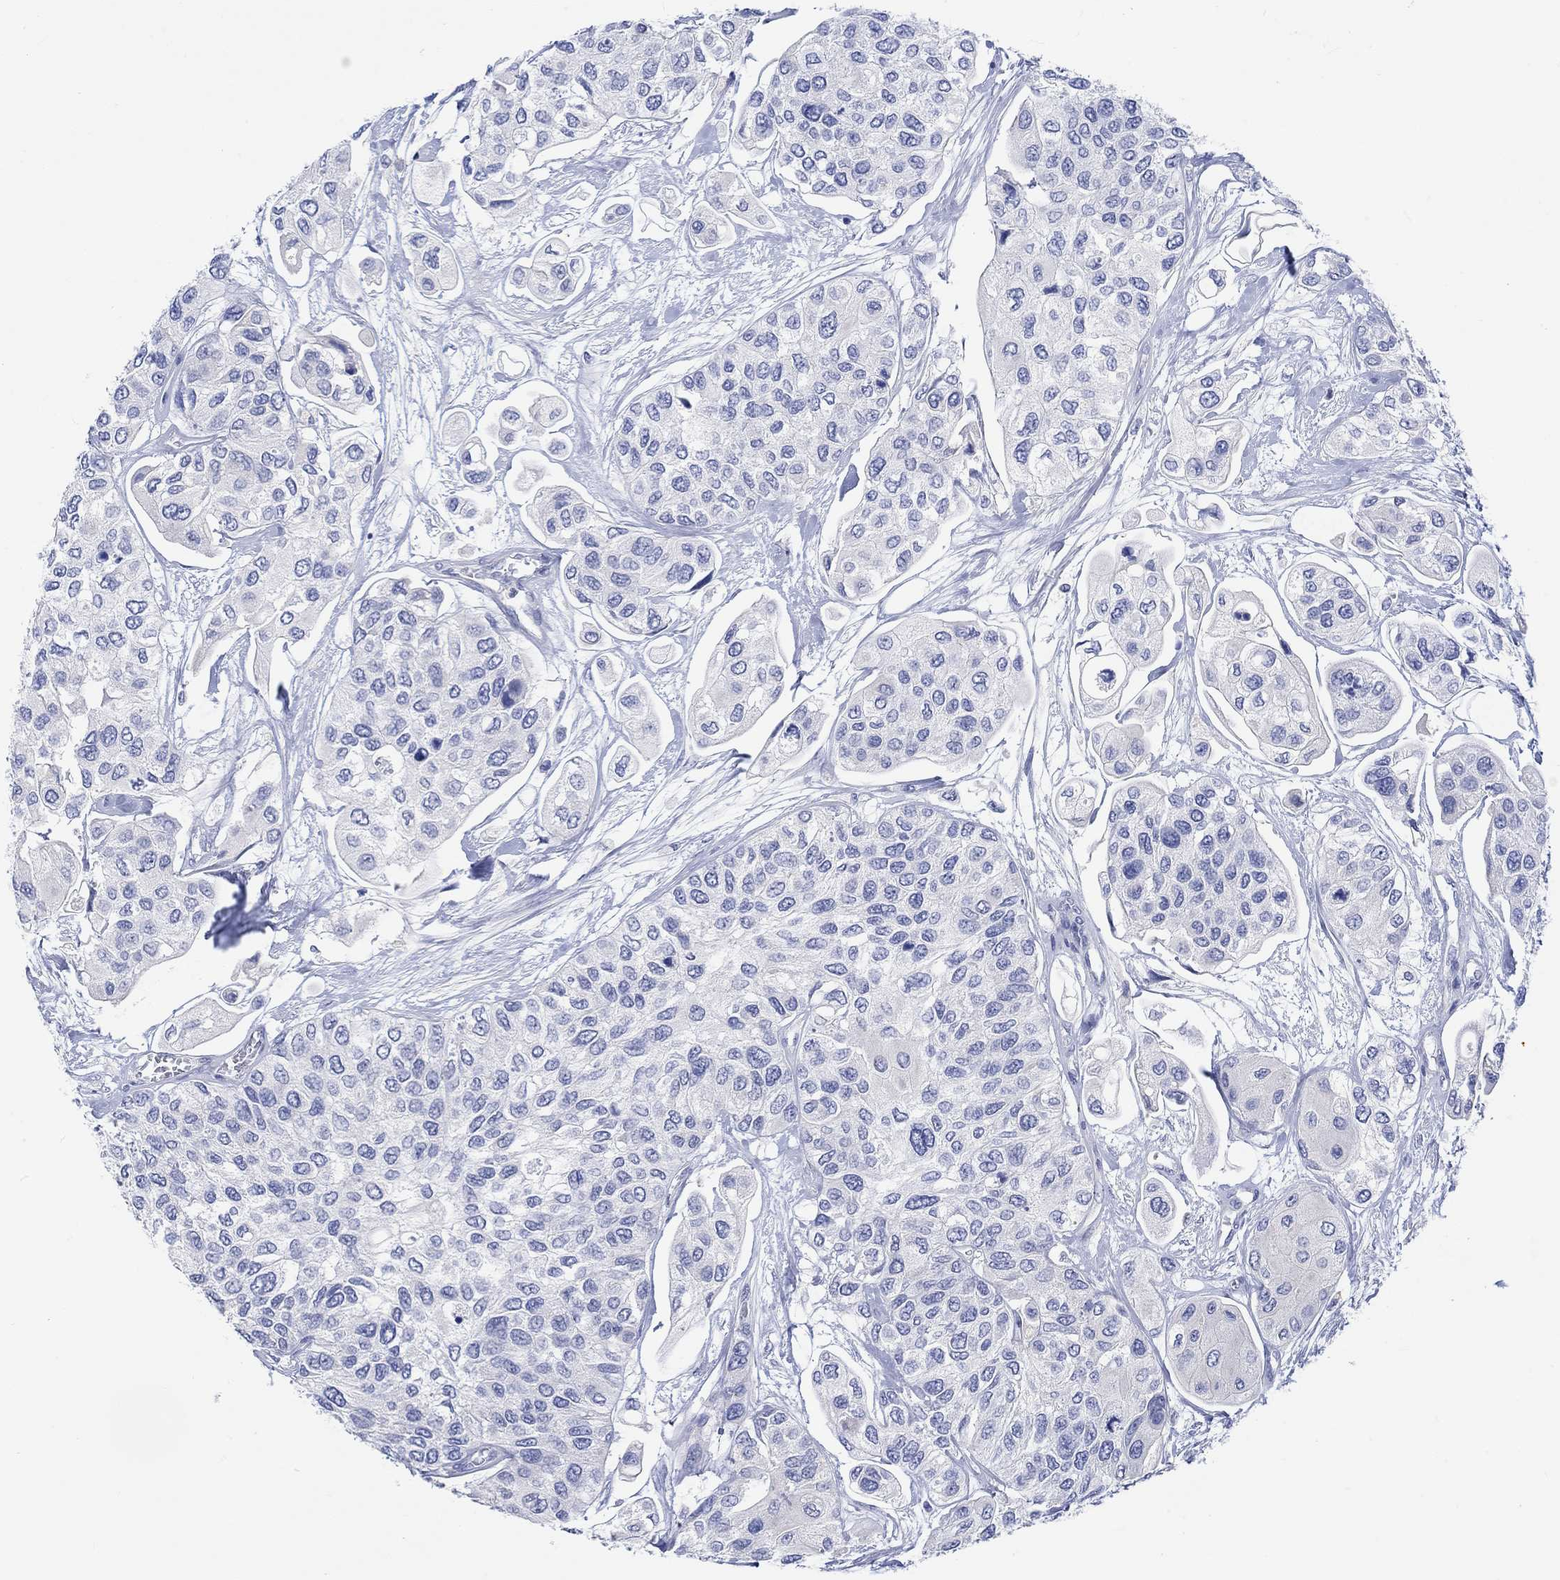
{"staining": {"intensity": "negative", "quantity": "none", "location": "none"}, "tissue": "urothelial cancer", "cell_type": "Tumor cells", "image_type": "cancer", "snomed": [{"axis": "morphology", "description": "Urothelial carcinoma, High grade"}, {"axis": "topography", "description": "Urinary bladder"}], "caption": "Tumor cells show no significant staining in urothelial carcinoma (high-grade).", "gene": "GCM1", "patient": {"sex": "male", "age": 77}}